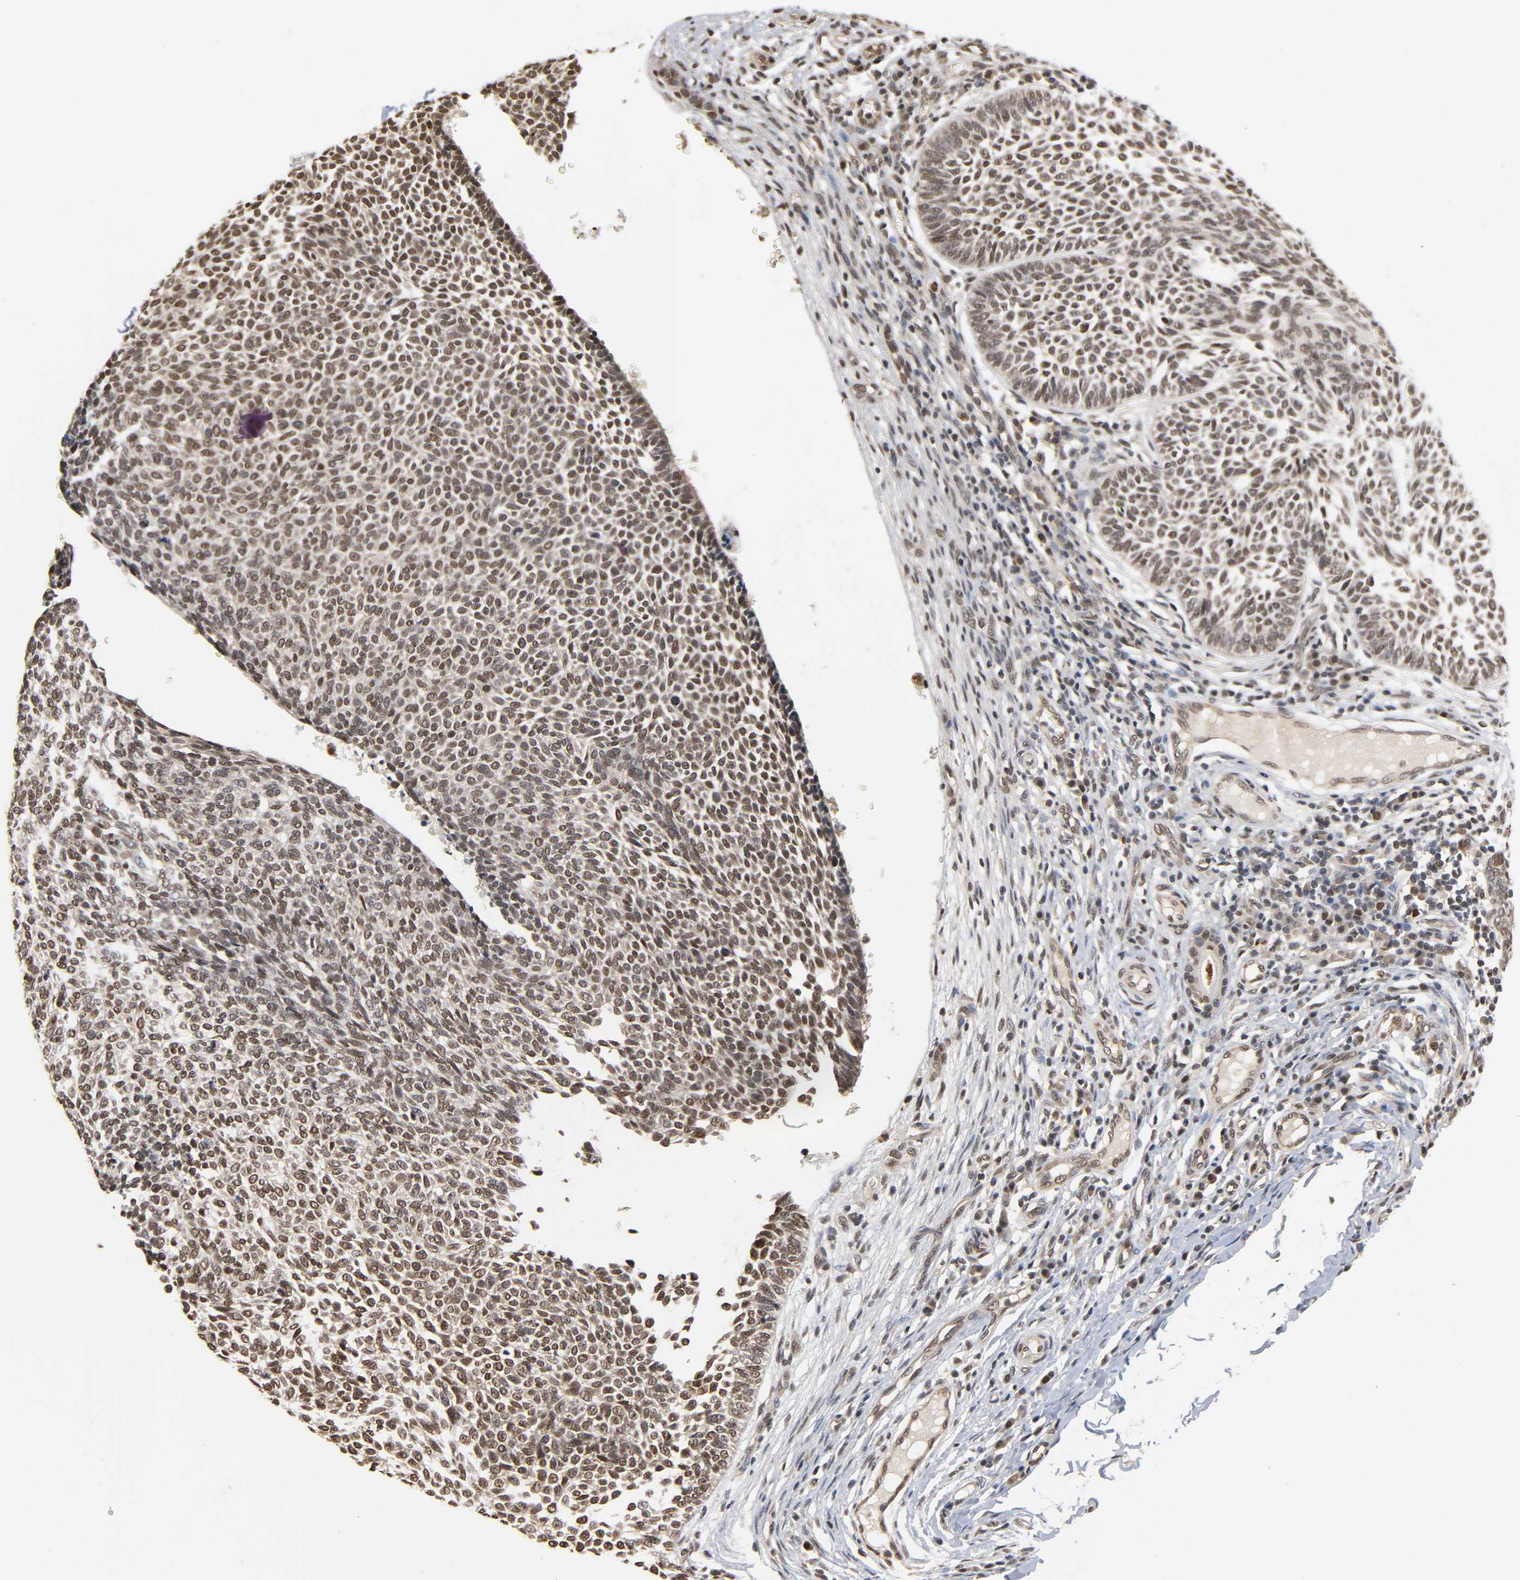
{"staining": {"intensity": "moderate", "quantity": ">75%", "location": "nuclear"}, "tissue": "skin cancer", "cell_type": "Tumor cells", "image_type": "cancer", "snomed": [{"axis": "morphology", "description": "Normal tissue, NOS"}, {"axis": "morphology", "description": "Basal cell carcinoma"}, {"axis": "topography", "description": "Skin"}], "caption": "Immunohistochemistry image of human basal cell carcinoma (skin) stained for a protein (brown), which demonstrates medium levels of moderate nuclear positivity in approximately >75% of tumor cells.", "gene": "UBC", "patient": {"sex": "male", "age": 87}}